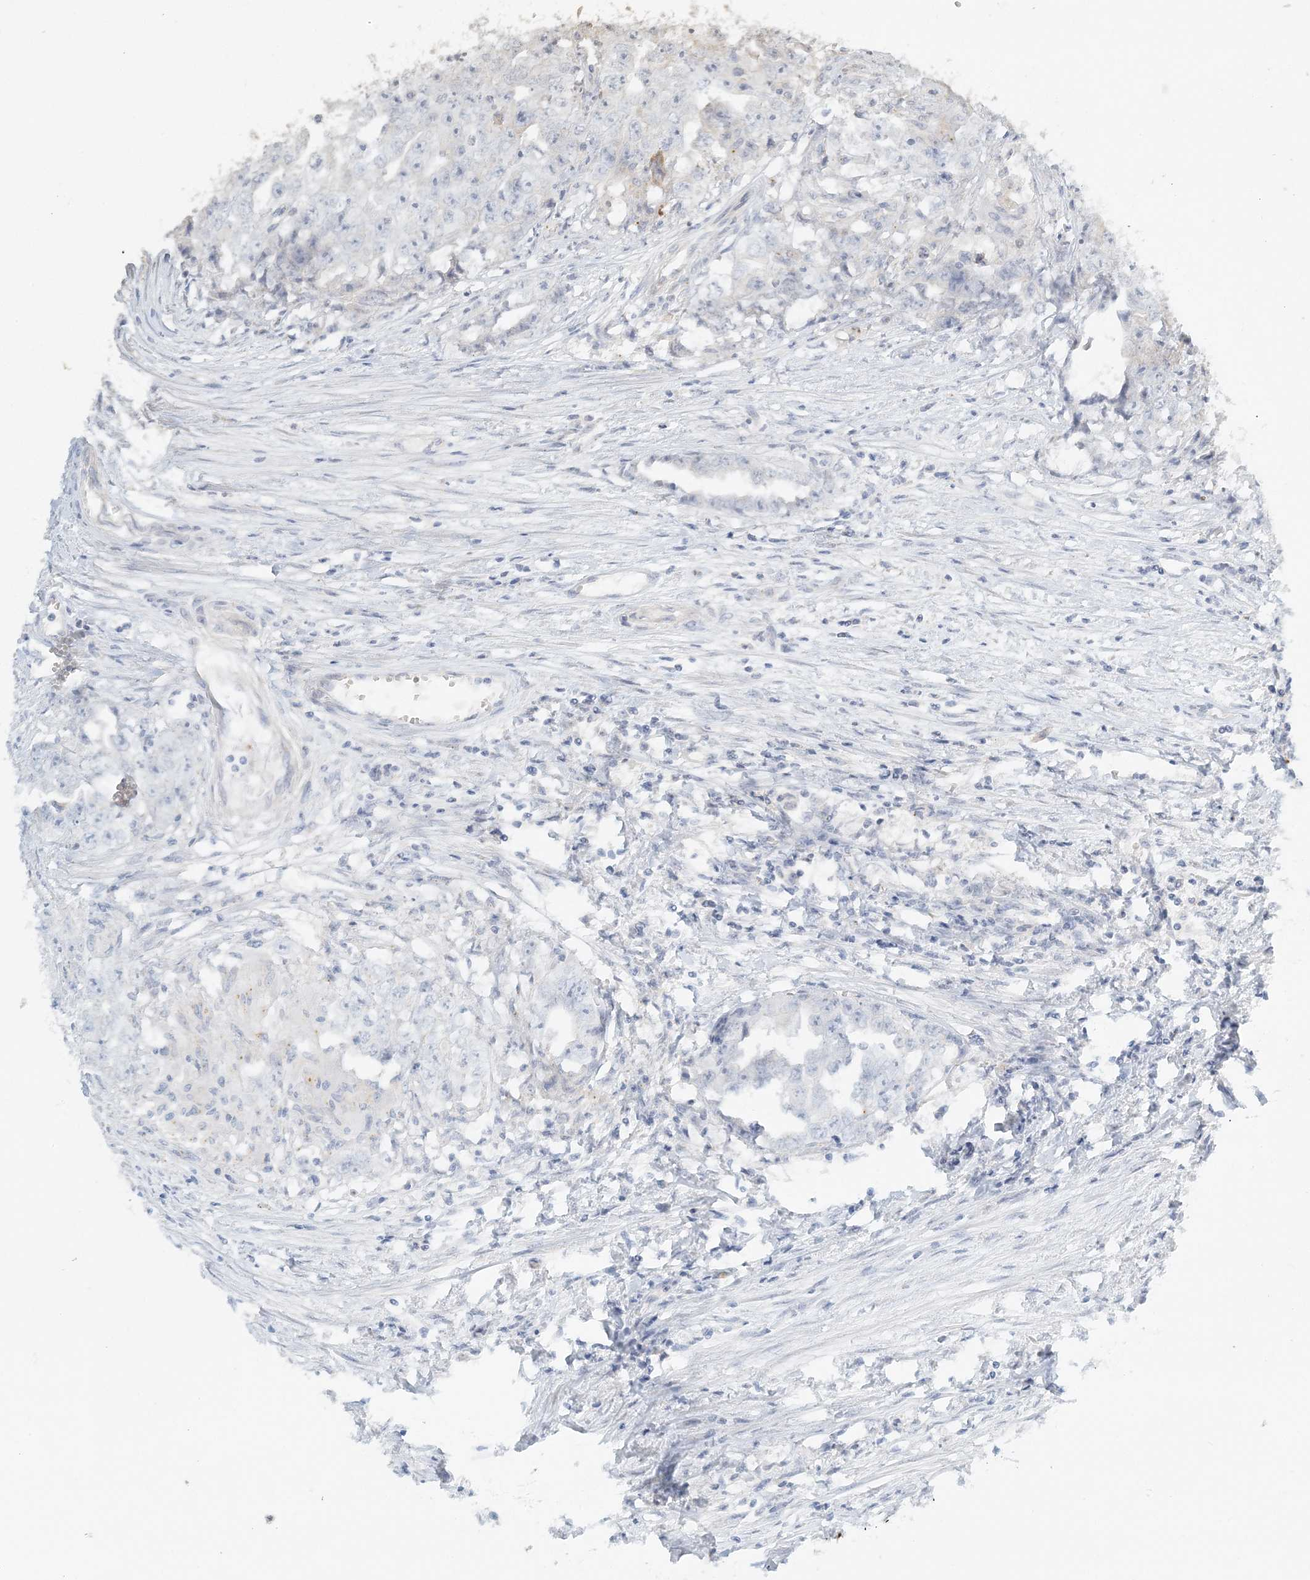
{"staining": {"intensity": "negative", "quantity": "none", "location": "none"}, "tissue": "testis cancer", "cell_type": "Tumor cells", "image_type": "cancer", "snomed": [{"axis": "morphology", "description": "Seminoma, NOS"}, {"axis": "morphology", "description": "Carcinoma, Embryonal, NOS"}, {"axis": "topography", "description": "Testis"}], "caption": "This is a histopathology image of immunohistochemistry staining of testis cancer (seminoma), which shows no staining in tumor cells.", "gene": "NAA11", "patient": {"sex": "male", "age": 43}}